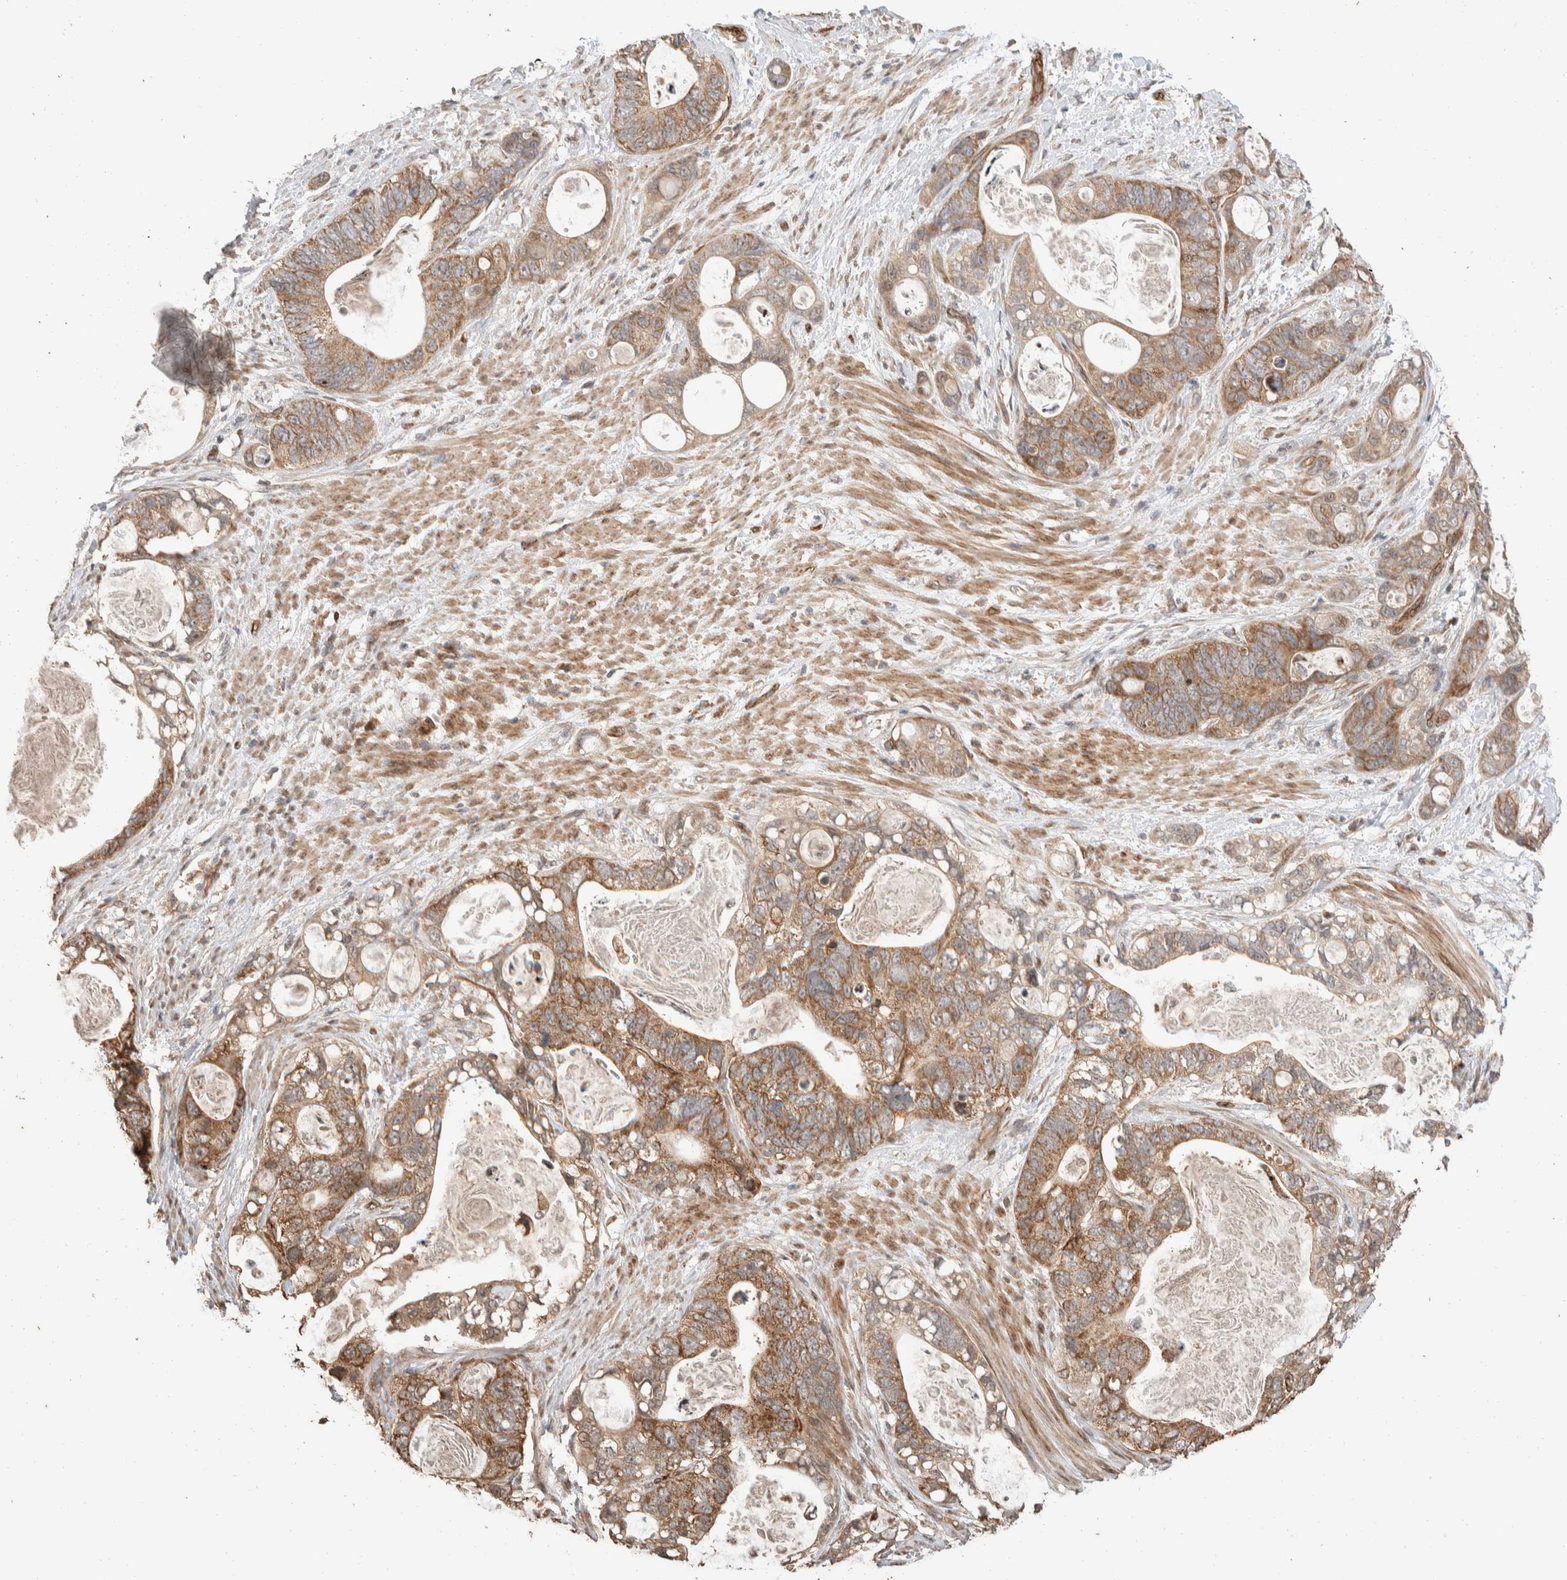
{"staining": {"intensity": "moderate", "quantity": ">75%", "location": "cytoplasmic/membranous"}, "tissue": "stomach cancer", "cell_type": "Tumor cells", "image_type": "cancer", "snomed": [{"axis": "morphology", "description": "Normal tissue, NOS"}, {"axis": "morphology", "description": "Adenocarcinoma, NOS"}, {"axis": "topography", "description": "Stomach"}], "caption": "Adenocarcinoma (stomach) stained with DAB immunohistochemistry (IHC) shows medium levels of moderate cytoplasmic/membranous positivity in about >75% of tumor cells.", "gene": "ERC1", "patient": {"sex": "female", "age": 89}}